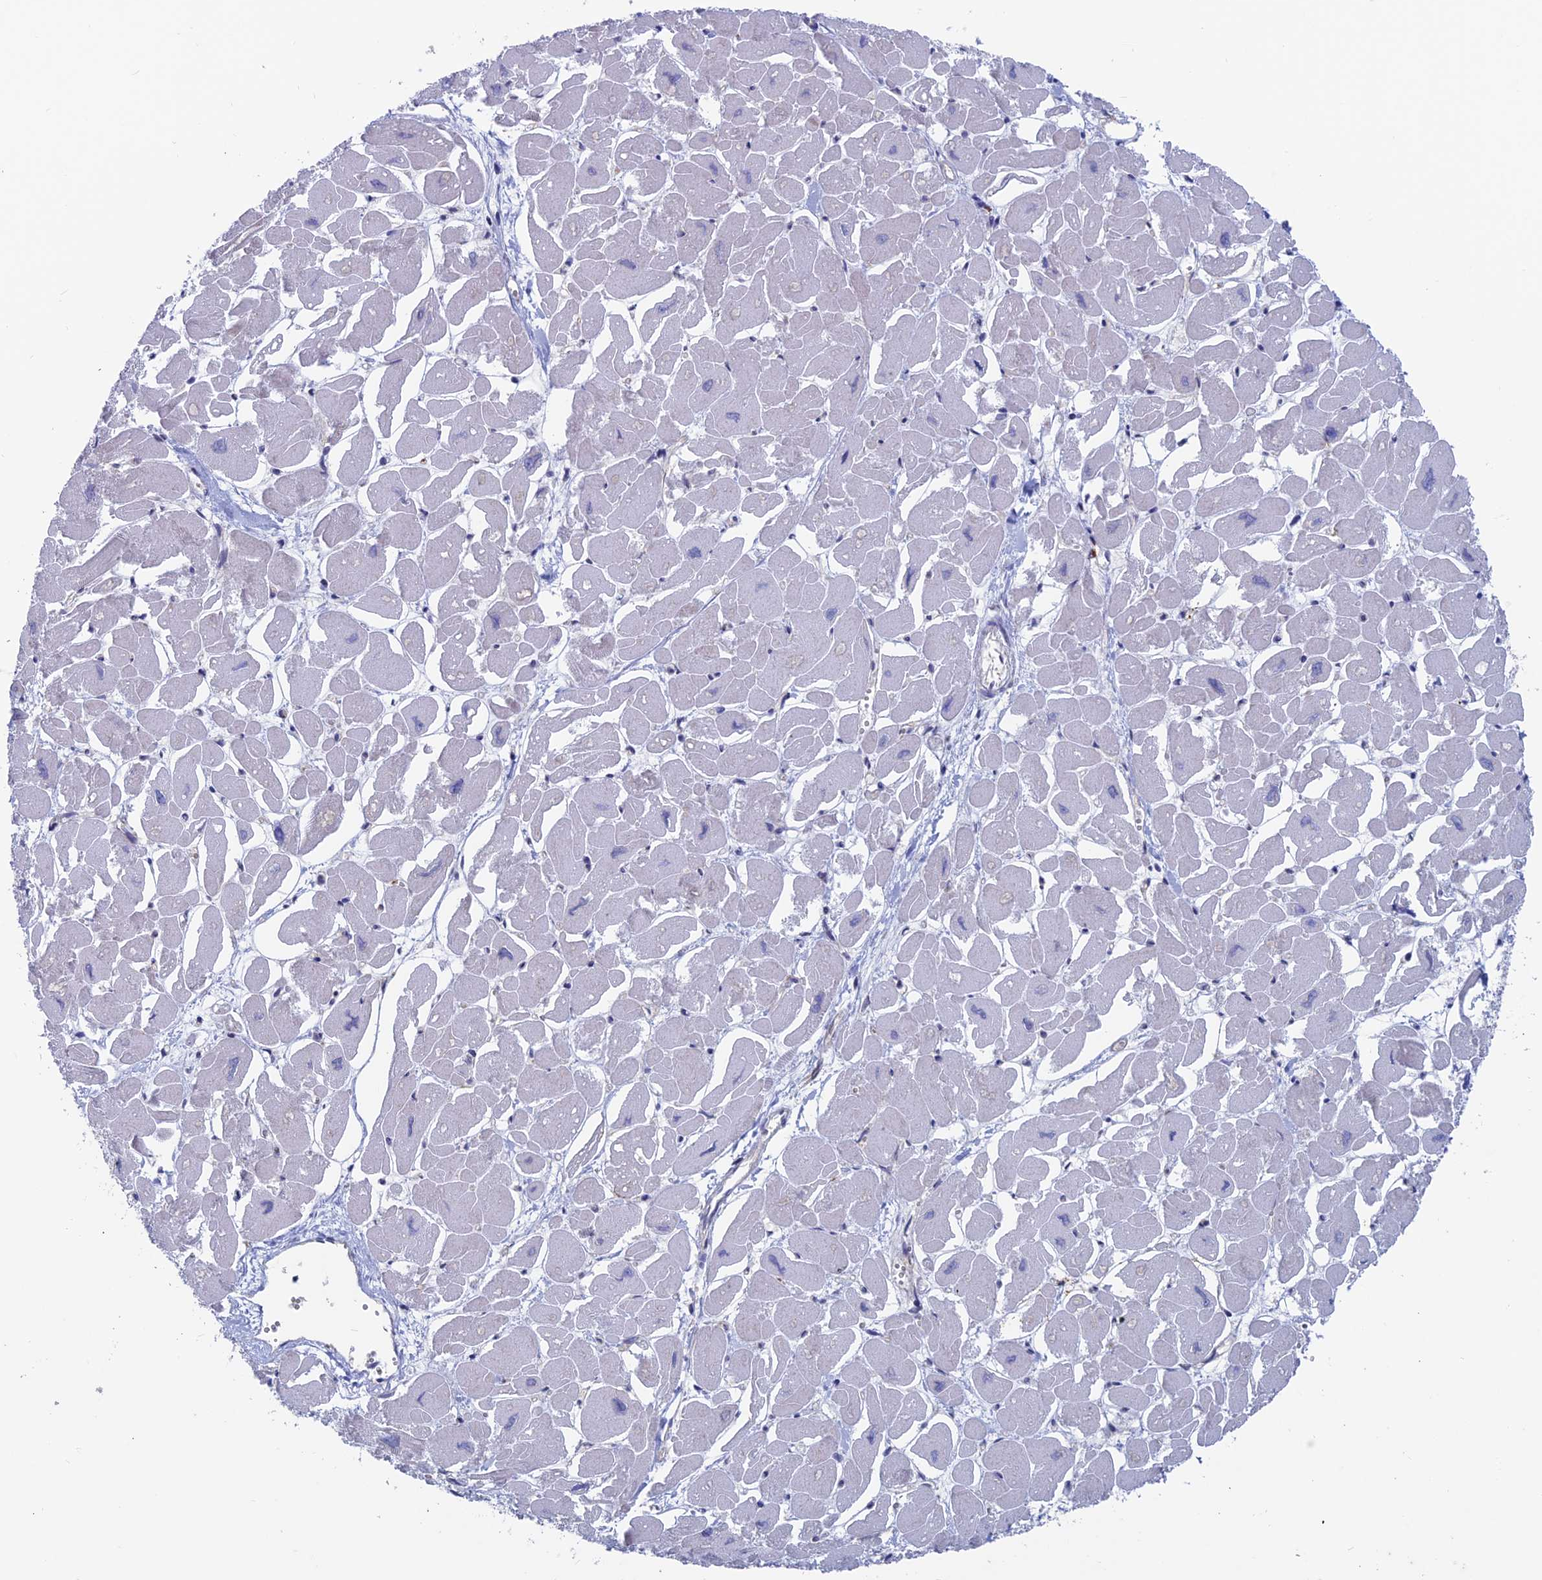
{"staining": {"intensity": "moderate", "quantity": "<25%", "location": "cytoplasmic/membranous"}, "tissue": "heart muscle", "cell_type": "Cardiomyocytes", "image_type": "normal", "snomed": [{"axis": "morphology", "description": "Normal tissue, NOS"}, {"axis": "topography", "description": "Heart"}], "caption": "The histopathology image shows a brown stain indicating the presence of a protein in the cytoplasmic/membranous of cardiomyocytes in heart muscle. (DAB IHC, brown staining for protein, blue staining for nuclei).", "gene": "IGBP1", "patient": {"sex": "male", "age": 54}}